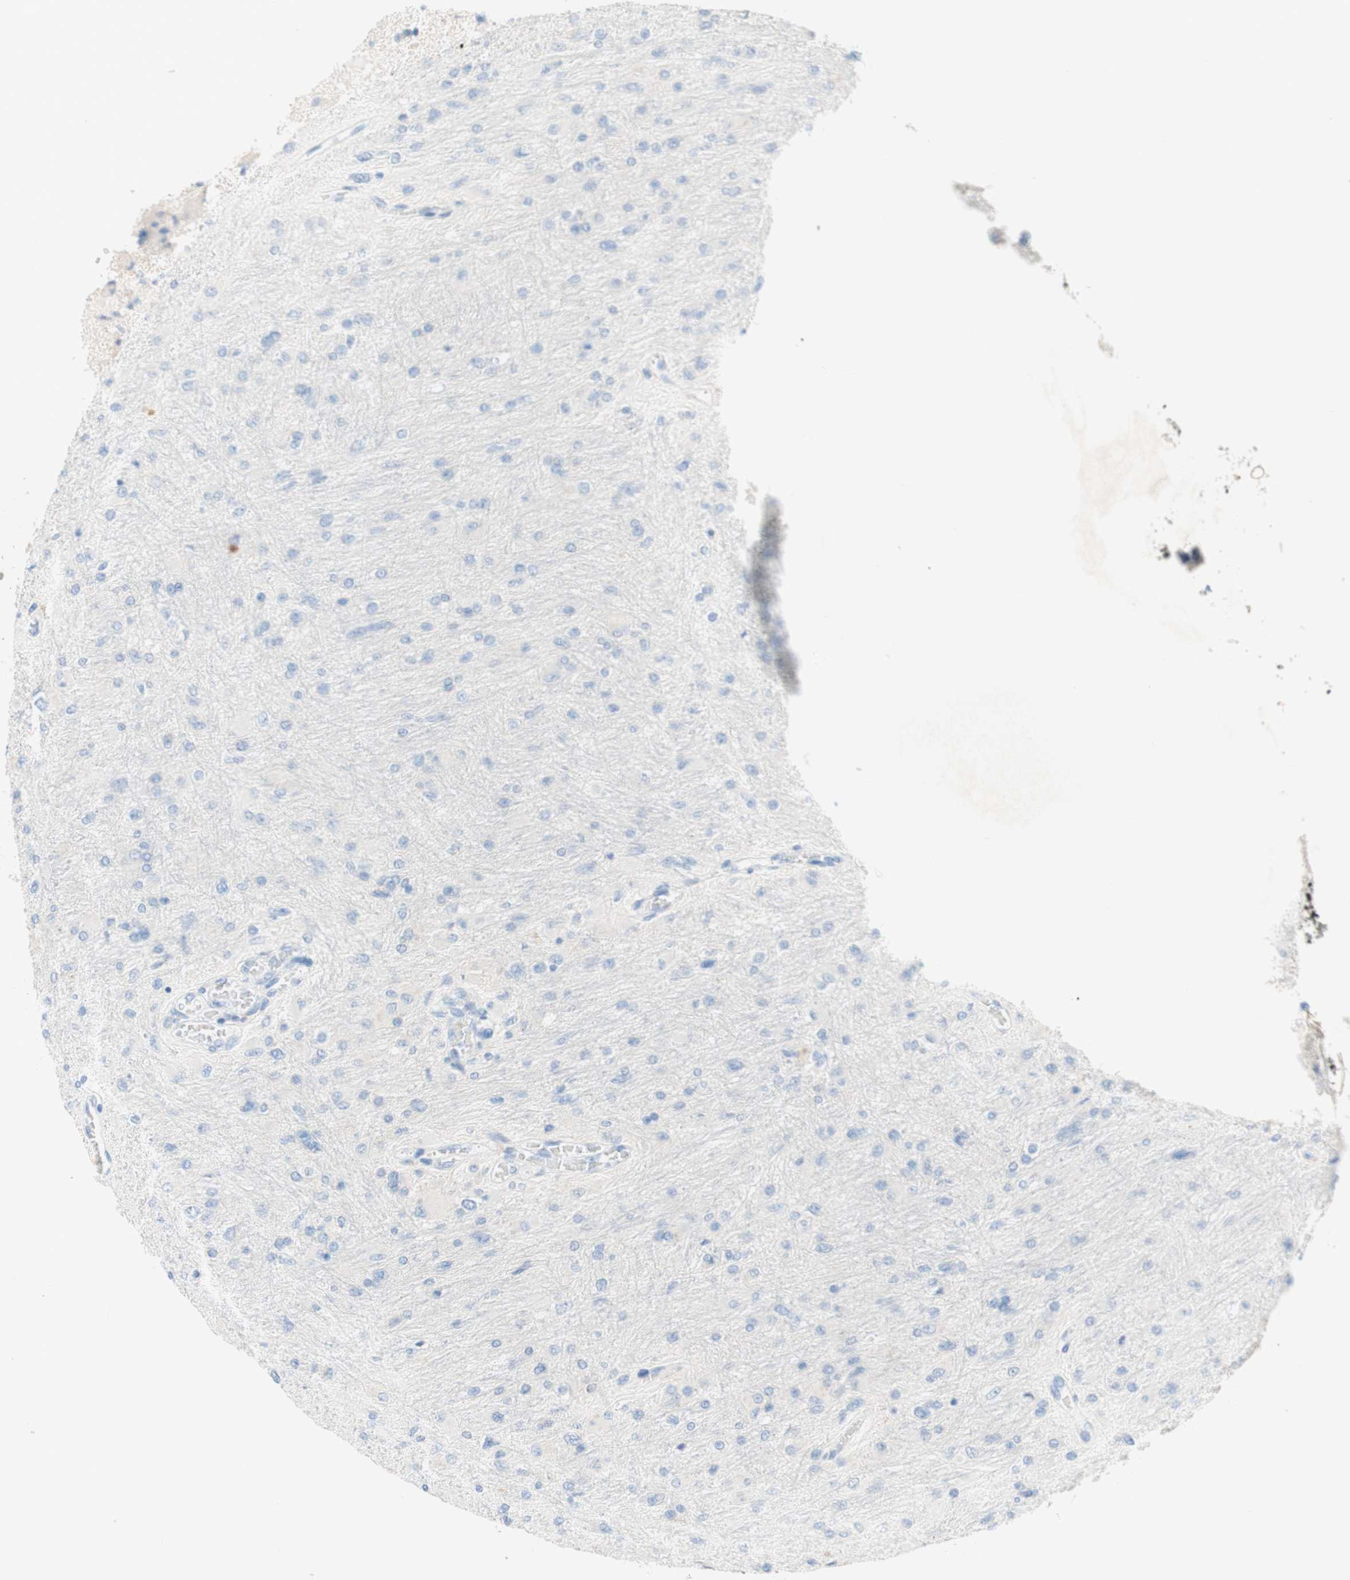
{"staining": {"intensity": "negative", "quantity": "none", "location": "none"}, "tissue": "glioma", "cell_type": "Tumor cells", "image_type": "cancer", "snomed": [{"axis": "morphology", "description": "Glioma, malignant, High grade"}, {"axis": "topography", "description": "Cerebral cortex"}], "caption": "A histopathology image of high-grade glioma (malignant) stained for a protein displays no brown staining in tumor cells.", "gene": "POLR2J3", "patient": {"sex": "female", "age": 36}}